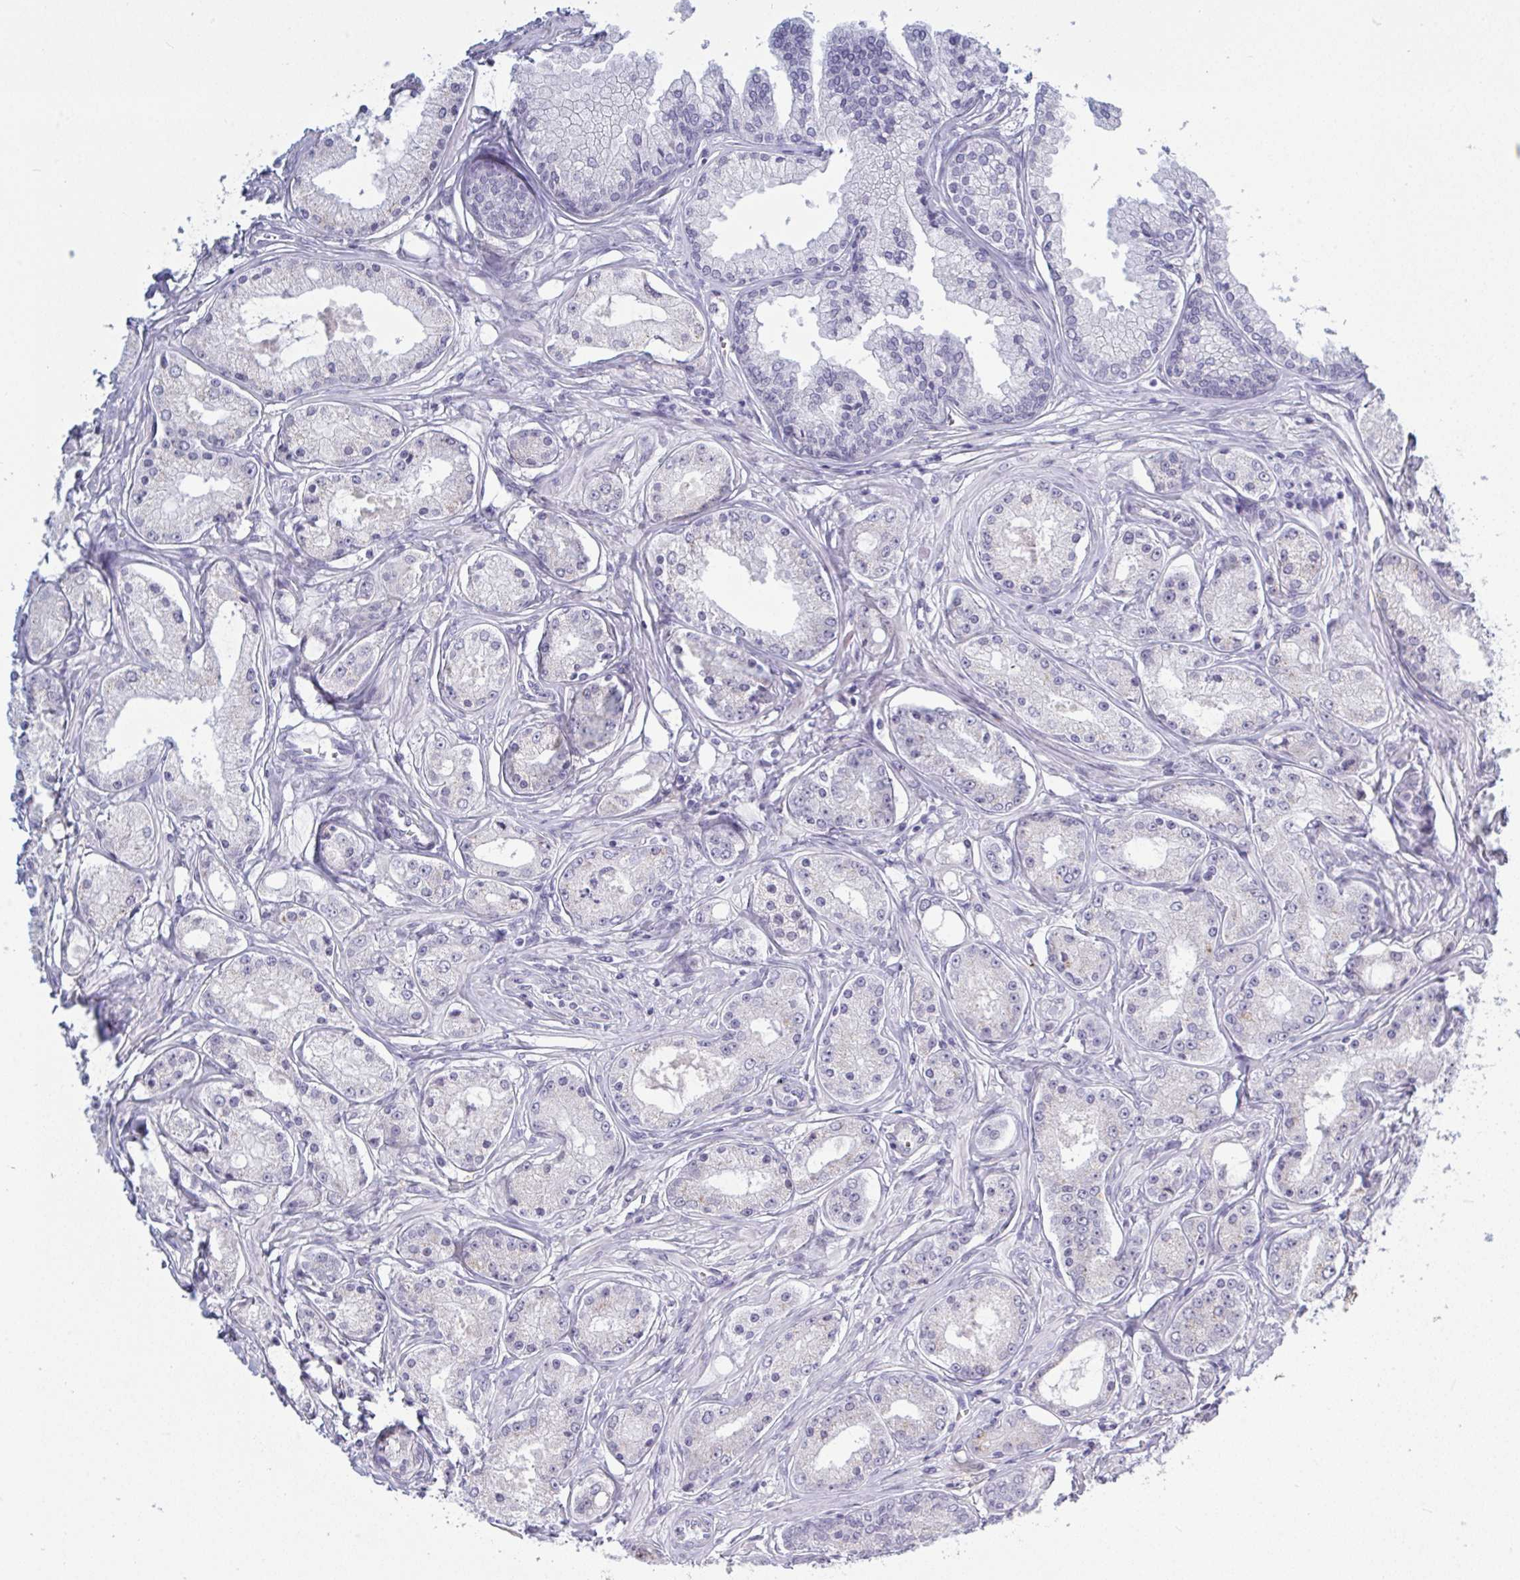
{"staining": {"intensity": "negative", "quantity": "none", "location": "none"}, "tissue": "prostate cancer", "cell_type": "Tumor cells", "image_type": "cancer", "snomed": [{"axis": "morphology", "description": "Adenocarcinoma, High grade"}, {"axis": "topography", "description": "Prostate"}], "caption": "There is no significant positivity in tumor cells of prostate cancer. (DAB immunohistochemistry (IHC), high magnification).", "gene": "TCEAL8", "patient": {"sex": "male", "age": 66}}